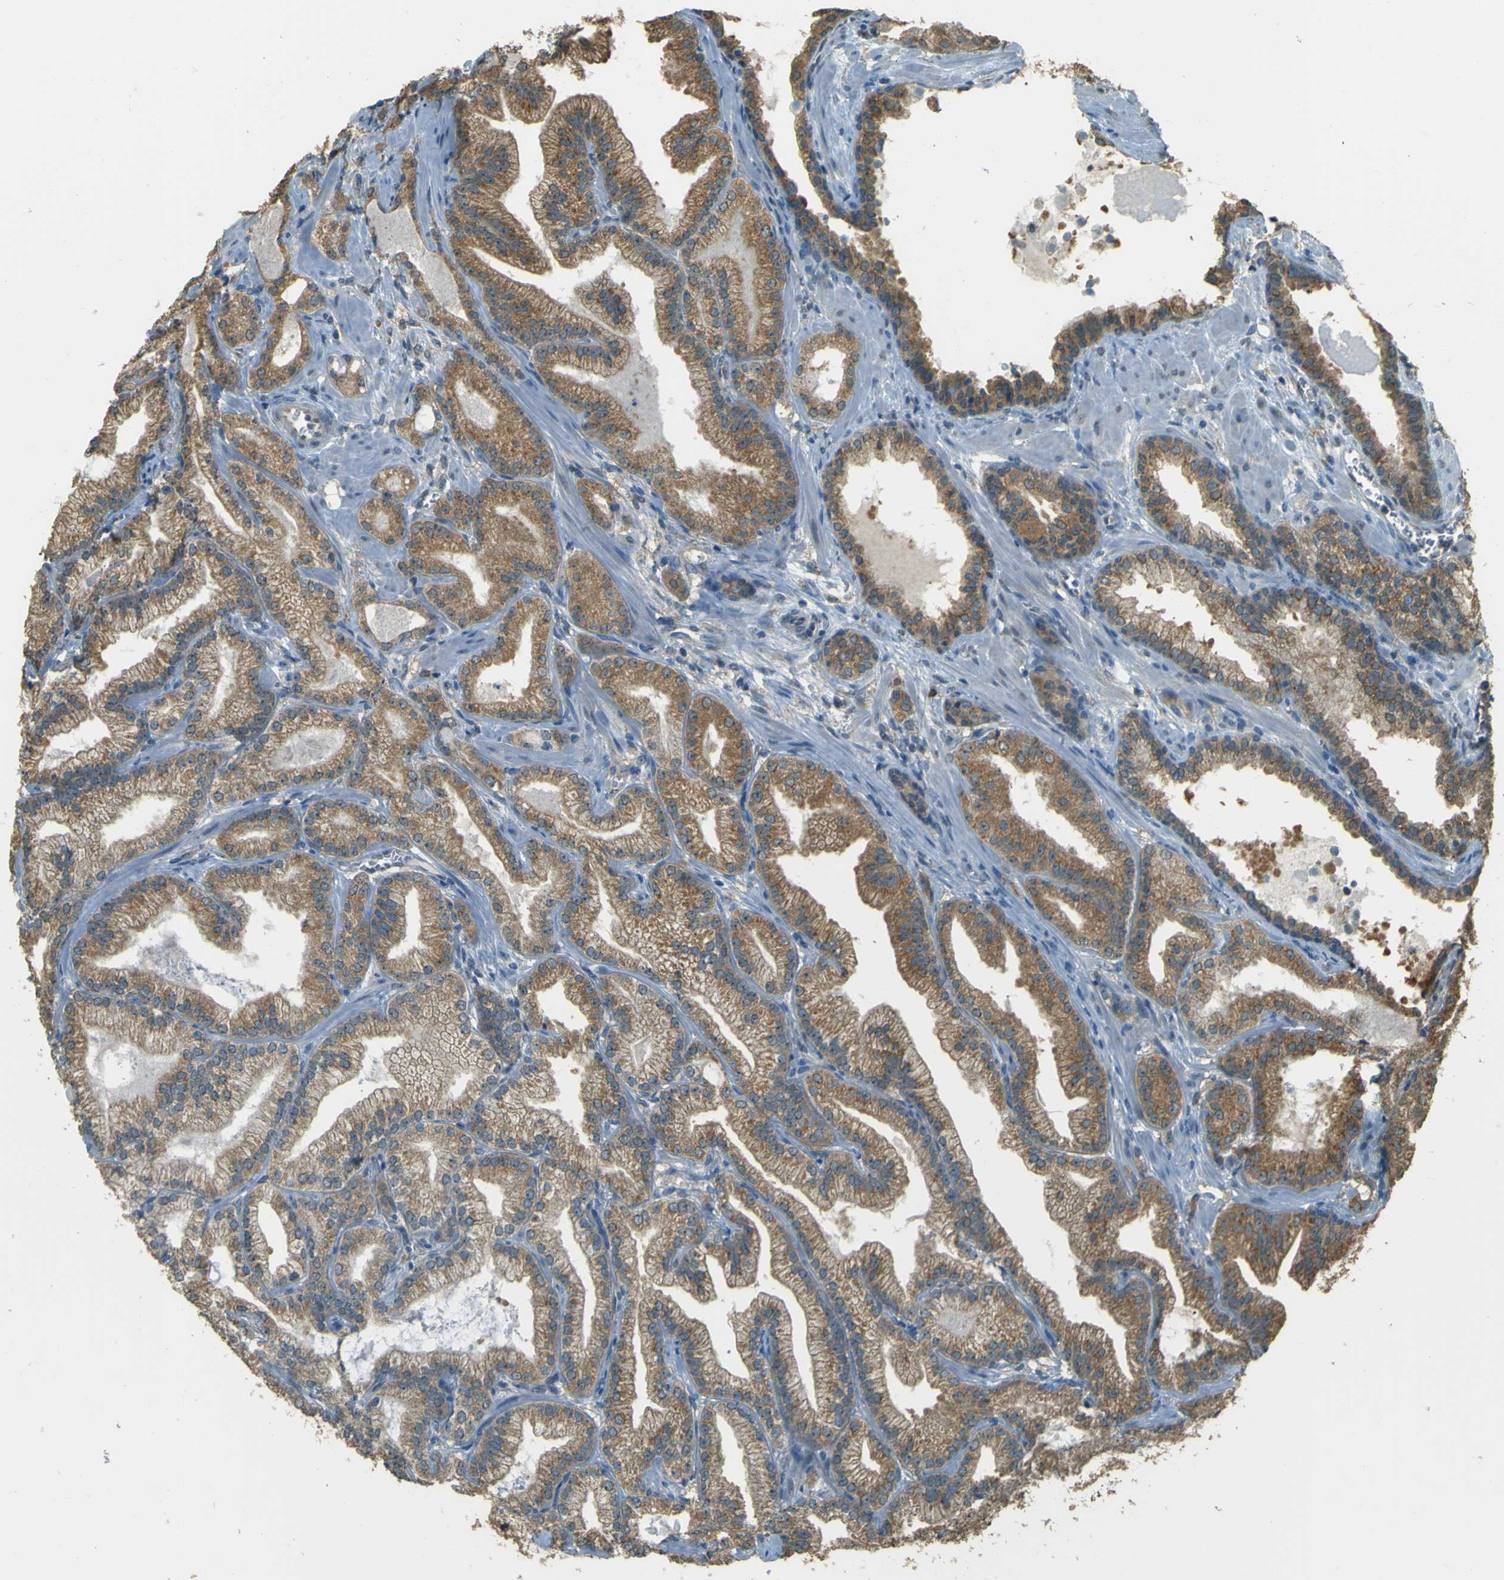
{"staining": {"intensity": "moderate", "quantity": ">75%", "location": "cytoplasmic/membranous"}, "tissue": "prostate cancer", "cell_type": "Tumor cells", "image_type": "cancer", "snomed": [{"axis": "morphology", "description": "Adenocarcinoma, Low grade"}, {"axis": "topography", "description": "Prostate"}], "caption": "Moderate cytoplasmic/membranous staining for a protein is identified in approximately >75% of tumor cells of prostate low-grade adenocarcinoma using immunohistochemistry.", "gene": "GOLGA1", "patient": {"sex": "male", "age": 59}}